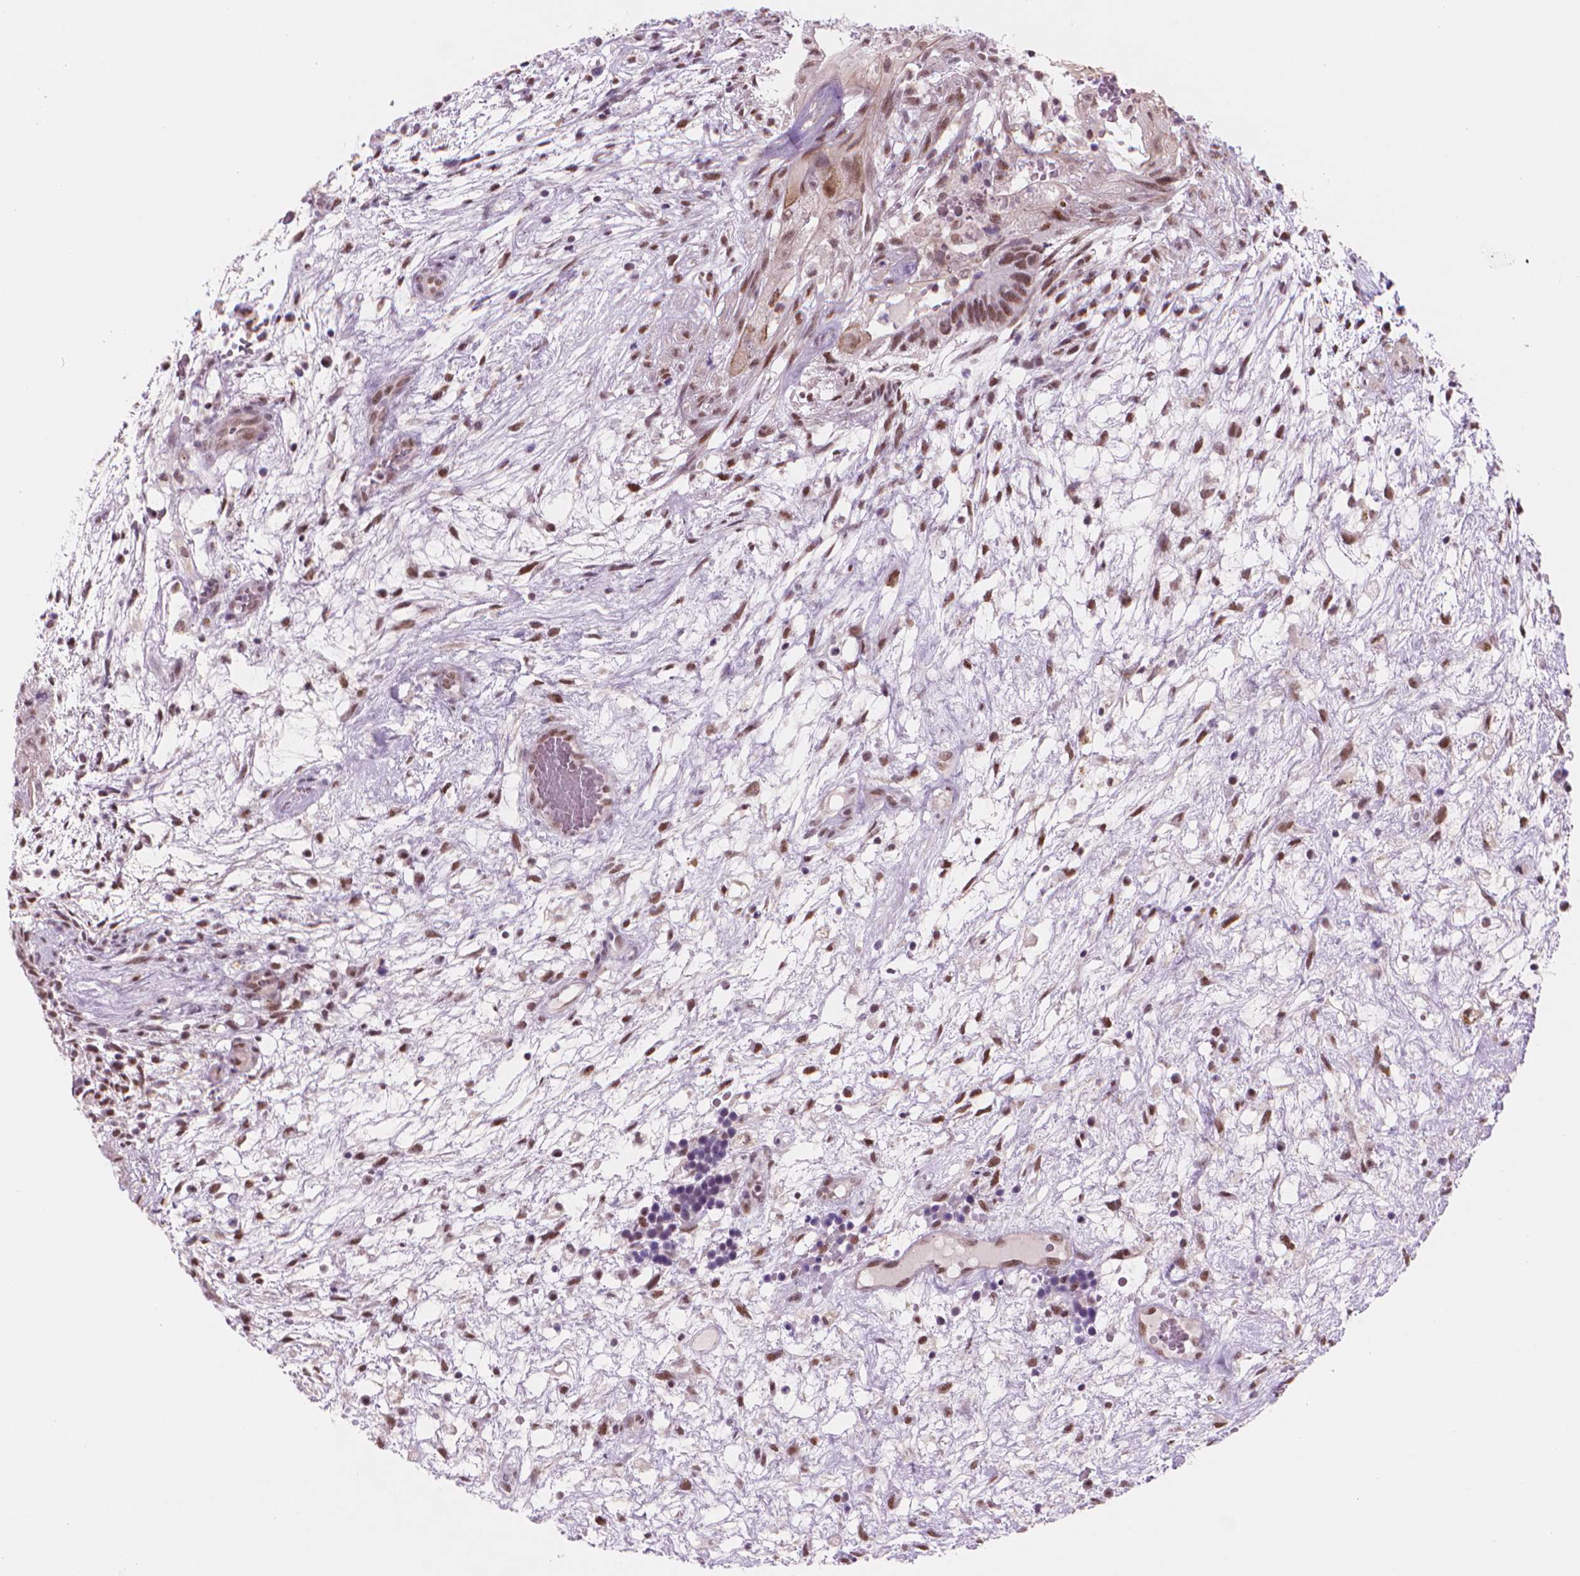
{"staining": {"intensity": "moderate", "quantity": ">75%", "location": "nuclear"}, "tissue": "testis cancer", "cell_type": "Tumor cells", "image_type": "cancer", "snomed": [{"axis": "morphology", "description": "Normal tissue, NOS"}, {"axis": "morphology", "description": "Carcinoma, Embryonal, NOS"}, {"axis": "topography", "description": "Testis"}], "caption": "High-power microscopy captured an immunohistochemistry (IHC) micrograph of testis cancer (embryonal carcinoma), revealing moderate nuclear positivity in approximately >75% of tumor cells.", "gene": "POLR3D", "patient": {"sex": "male", "age": 32}}